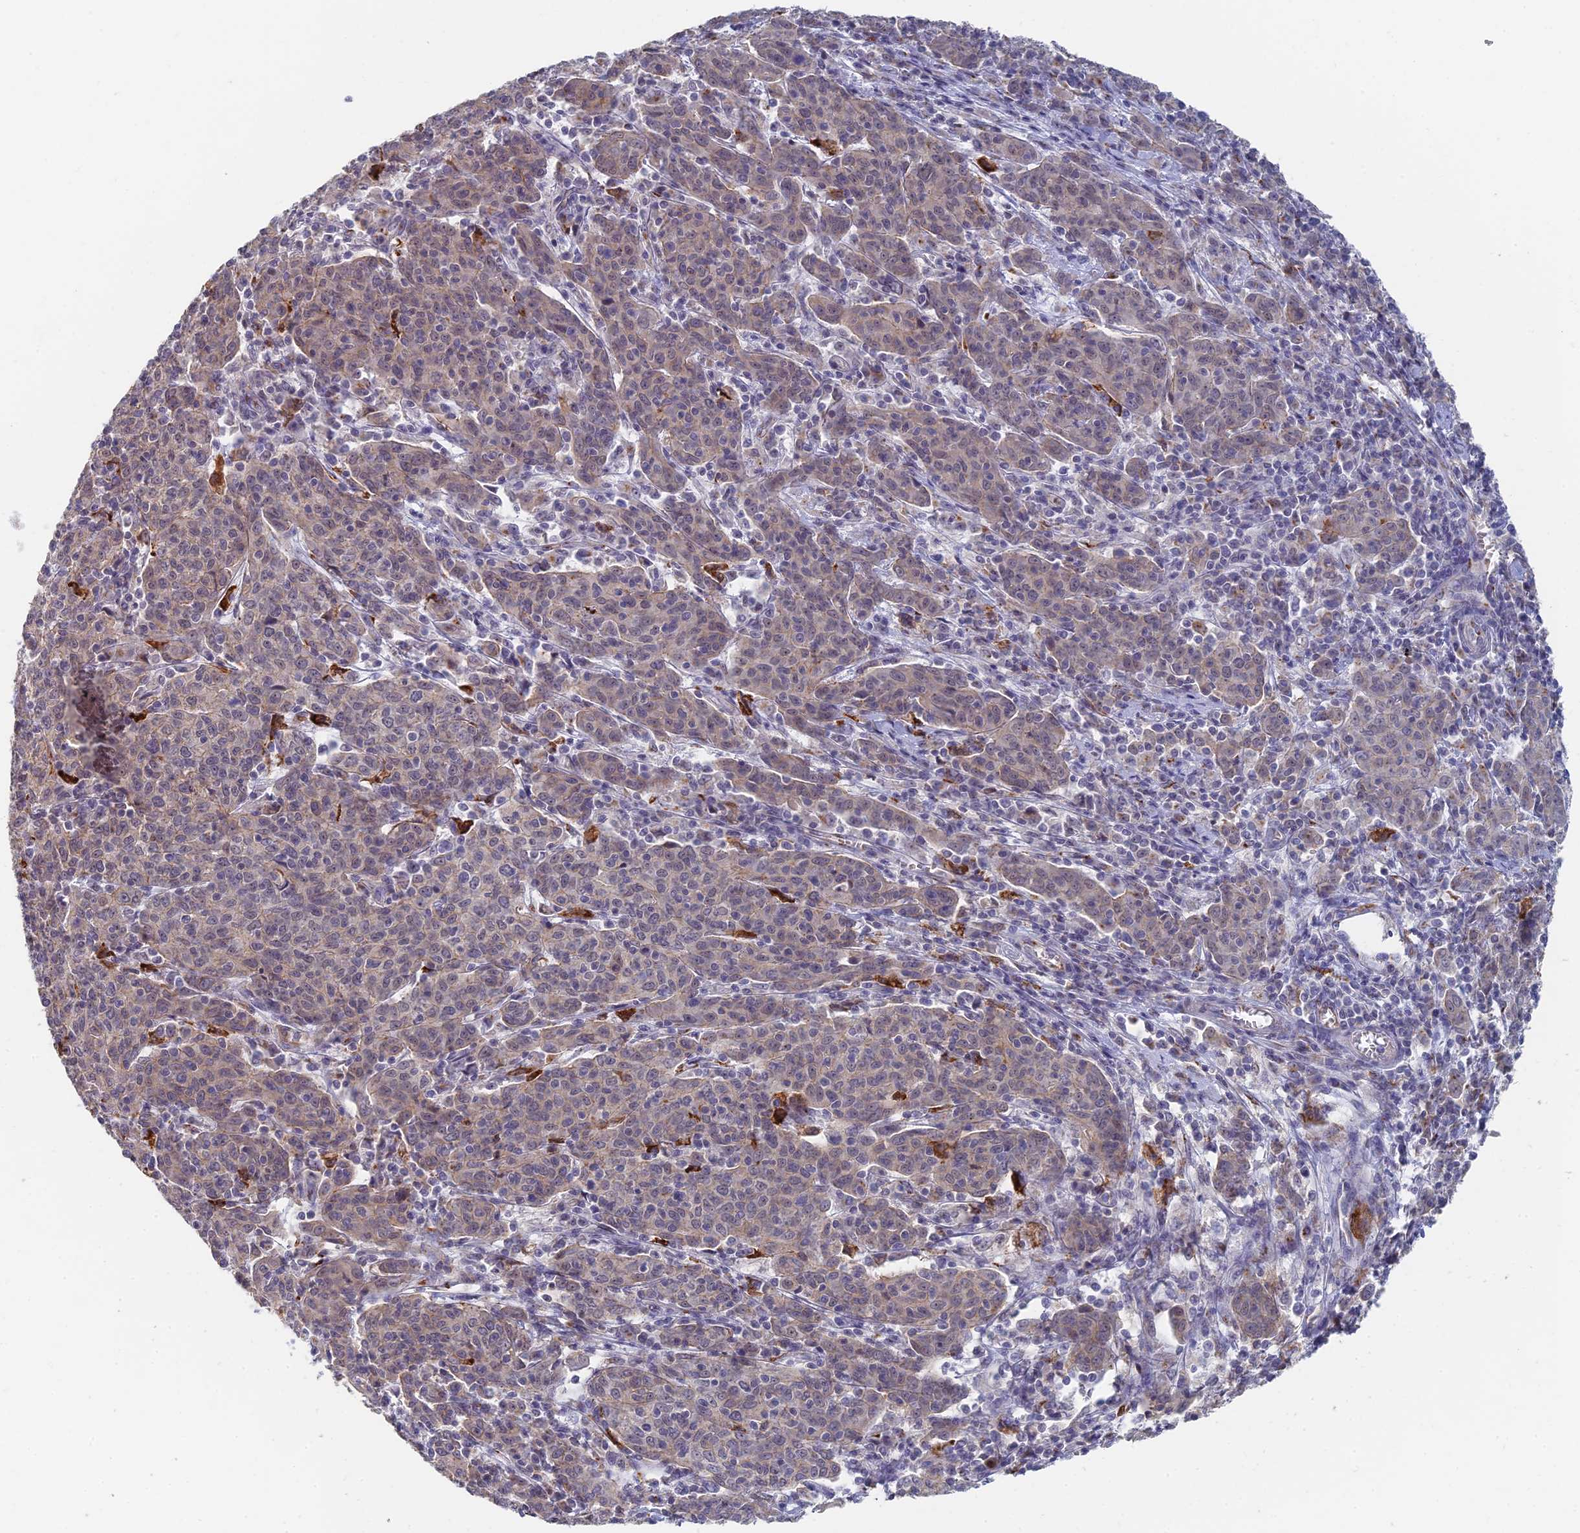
{"staining": {"intensity": "weak", "quantity": ">75%", "location": "cytoplasmic/membranous"}, "tissue": "cervical cancer", "cell_type": "Tumor cells", "image_type": "cancer", "snomed": [{"axis": "morphology", "description": "Squamous cell carcinoma, NOS"}, {"axis": "topography", "description": "Cervix"}], "caption": "This micrograph shows cervical cancer stained with immunohistochemistry to label a protein in brown. The cytoplasmic/membranous of tumor cells show weak positivity for the protein. Nuclei are counter-stained blue.", "gene": "GPATCH1", "patient": {"sex": "female", "age": 67}}